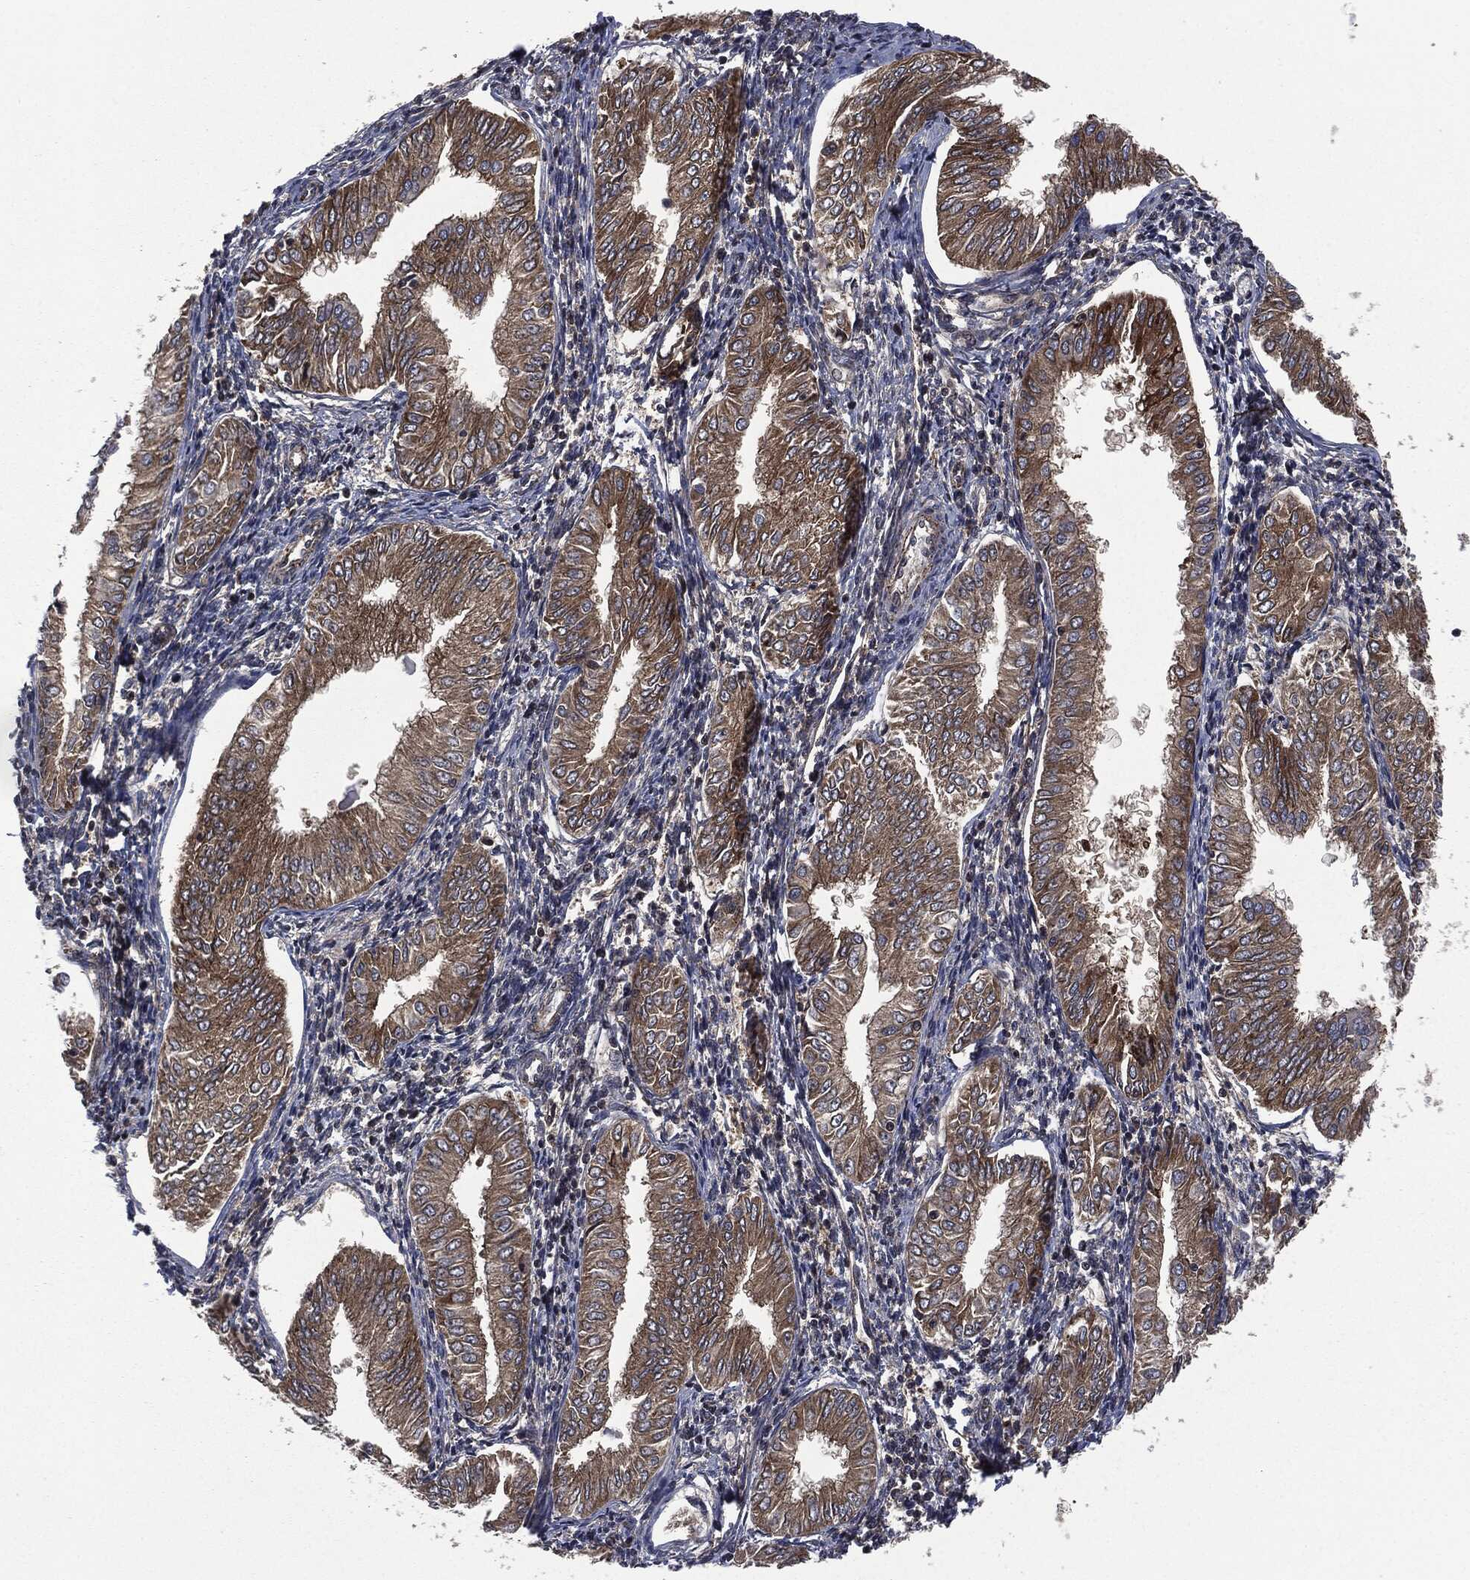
{"staining": {"intensity": "strong", "quantity": "25%-75%", "location": "cytoplasmic/membranous"}, "tissue": "endometrial cancer", "cell_type": "Tumor cells", "image_type": "cancer", "snomed": [{"axis": "morphology", "description": "Adenocarcinoma, NOS"}, {"axis": "topography", "description": "Endometrium"}], "caption": "IHC (DAB (3,3'-diaminobenzidine)) staining of adenocarcinoma (endometrial) shows strong cytoplasmic/membranous protein staining in approximately 25%-75% of tumor cells. The staining was performed using DAB (3,3'-diaminobenzidine), with brown indicating positive protein expression. Nuclei are stained blue with hematoxylin.", "gene": "HRAS", "patient": {"sex": "female", "age": 53}}